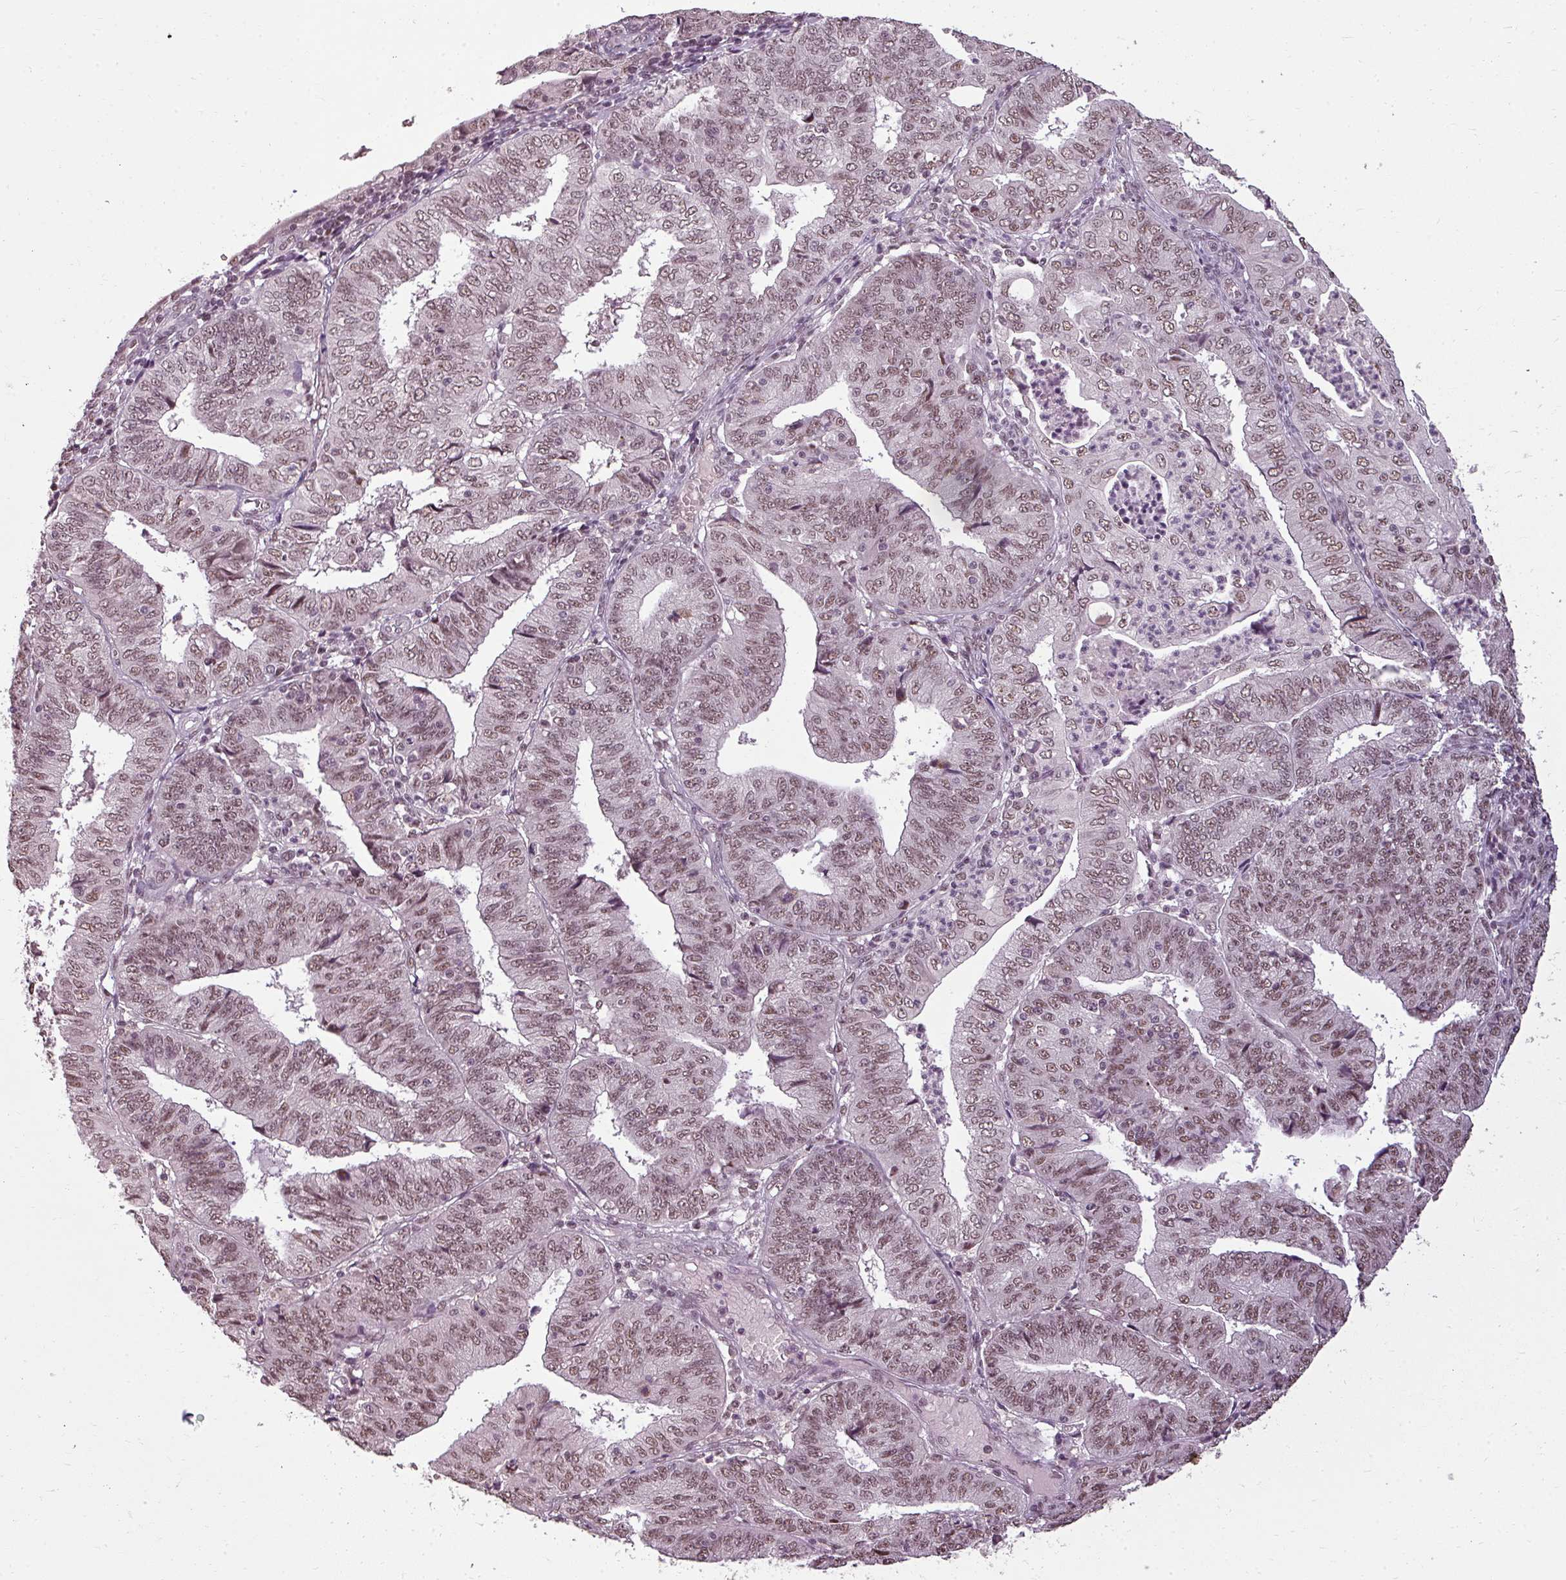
{"staining": {"intensity": "moderate", "quantity": ">75%", "location": "nuclear"}, "tissue": "endometrial cancer", "cell_type": "Tumor cells", "image_type": "cancer", "snomed": [{"axis": "morphology", "description": "Adenocarcinoma, NOS"}, {"axis": "topography", "description": "Endometrium"}], "caption": "DAB immunohistochemical staining of endometrial cancer (adenocarcinoma) shows moderate nuclear protein staining in approximately >75% of tumor cells.", "gene": "BCAS3", "patient": {"sex": "female", "age": 56}}